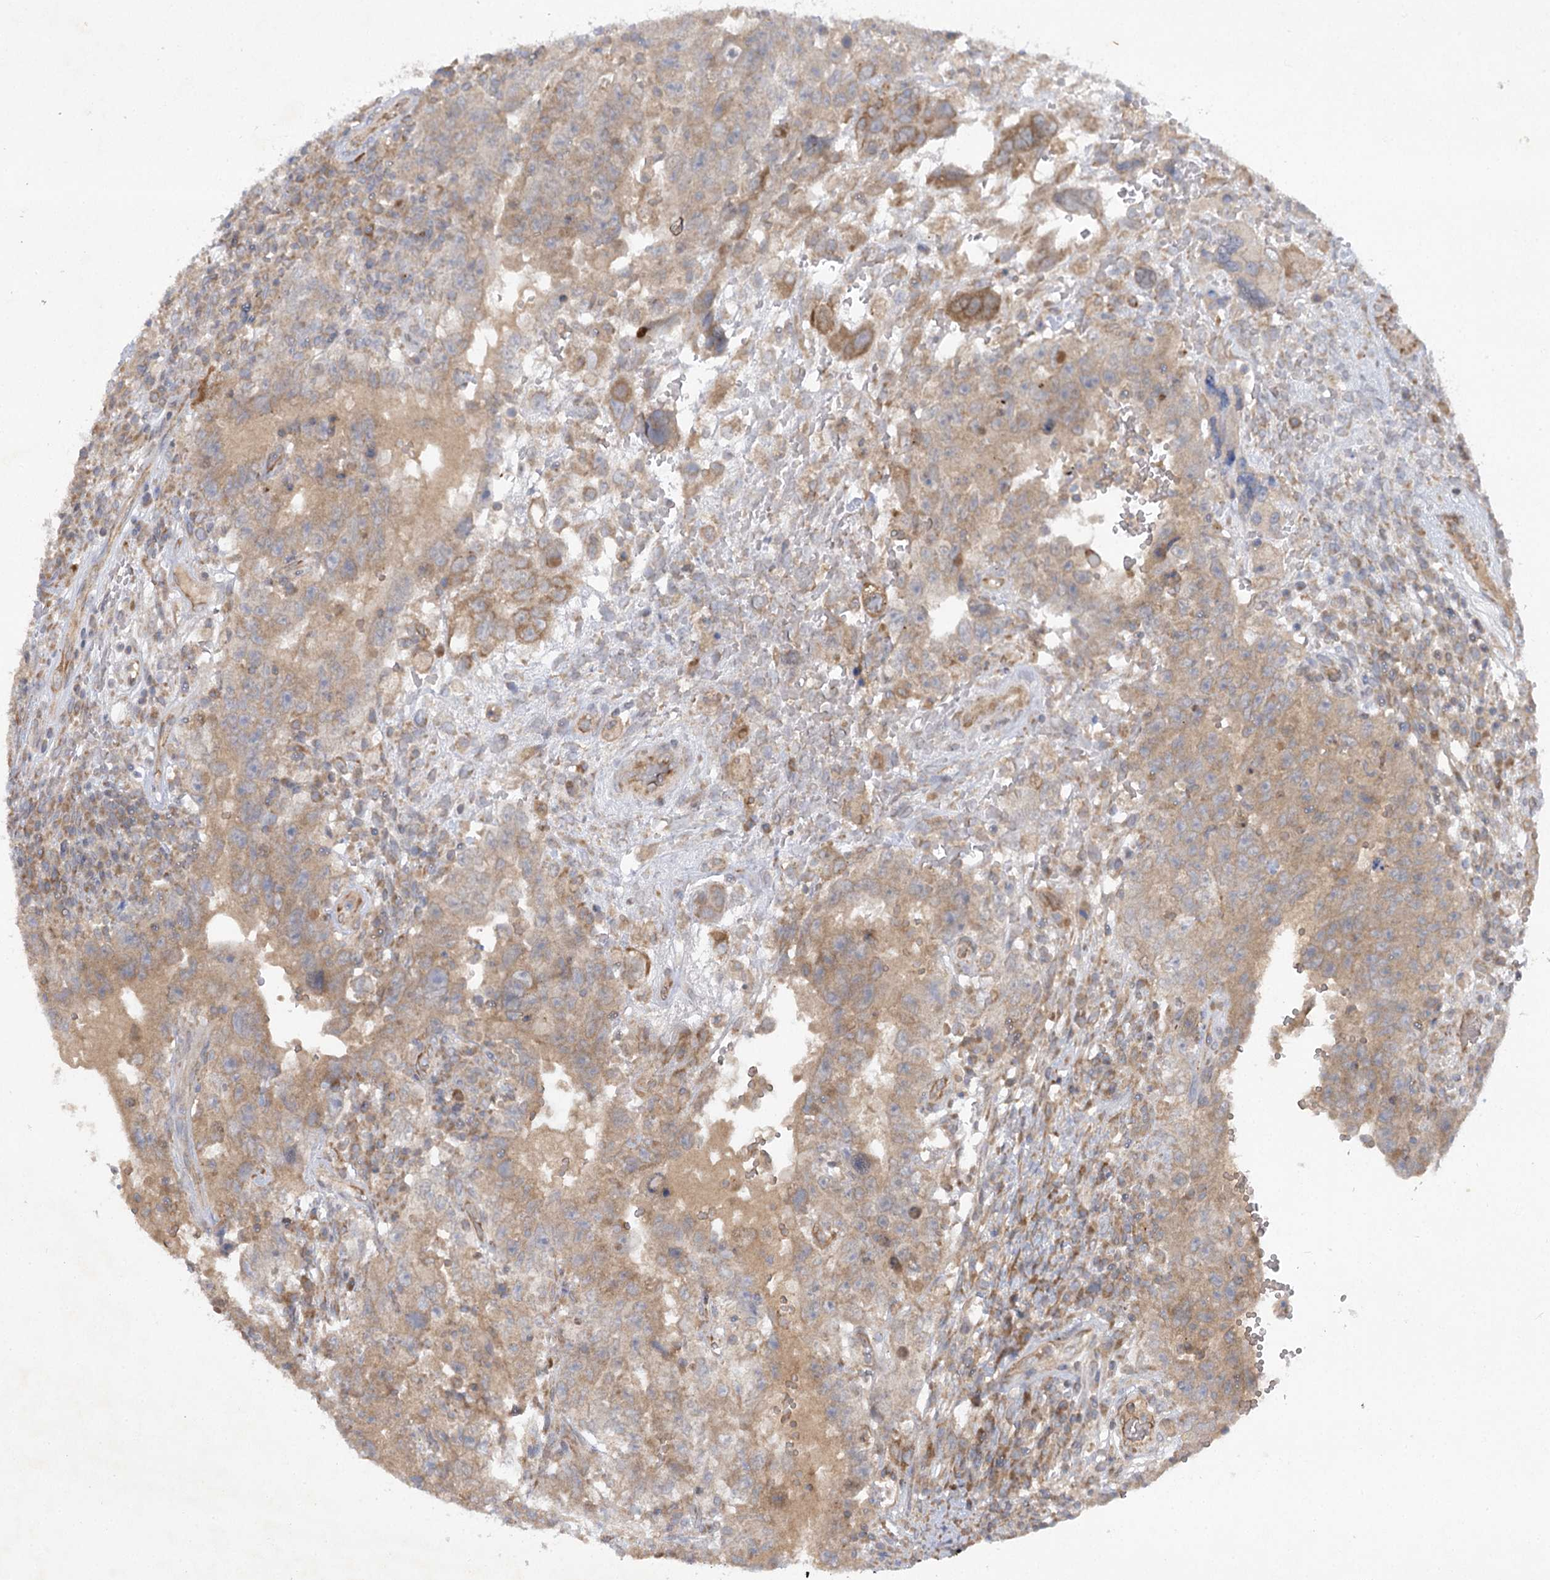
{"staining": {"intensity": "weak", "quantity": ">75%", "location": "cytoplasmic/membranous"}, "tissue": "testis cancer", "cell_type": "Tumor cells", "image_type": "cancer", "snomed": [{"axis": "morphology", "description": "Carcinoma, Embryonal, NOS"}, {"axis": "topography", "description": "Testis"}], "caption": "High-magnification brightfield microscopy of embryonal carcinoma (testis) stained with DAB (brown) and counterstained with hematoxylin (blue). tumor cells exhibit weak cytoplasmic/membranous staining is appreciated in approximately>75% of cells. (Brightfield microscopy of DAB IHC at high magnification).", "gene": "TRAF3IP1", "patient": {"sex": "male", "age": 26}}